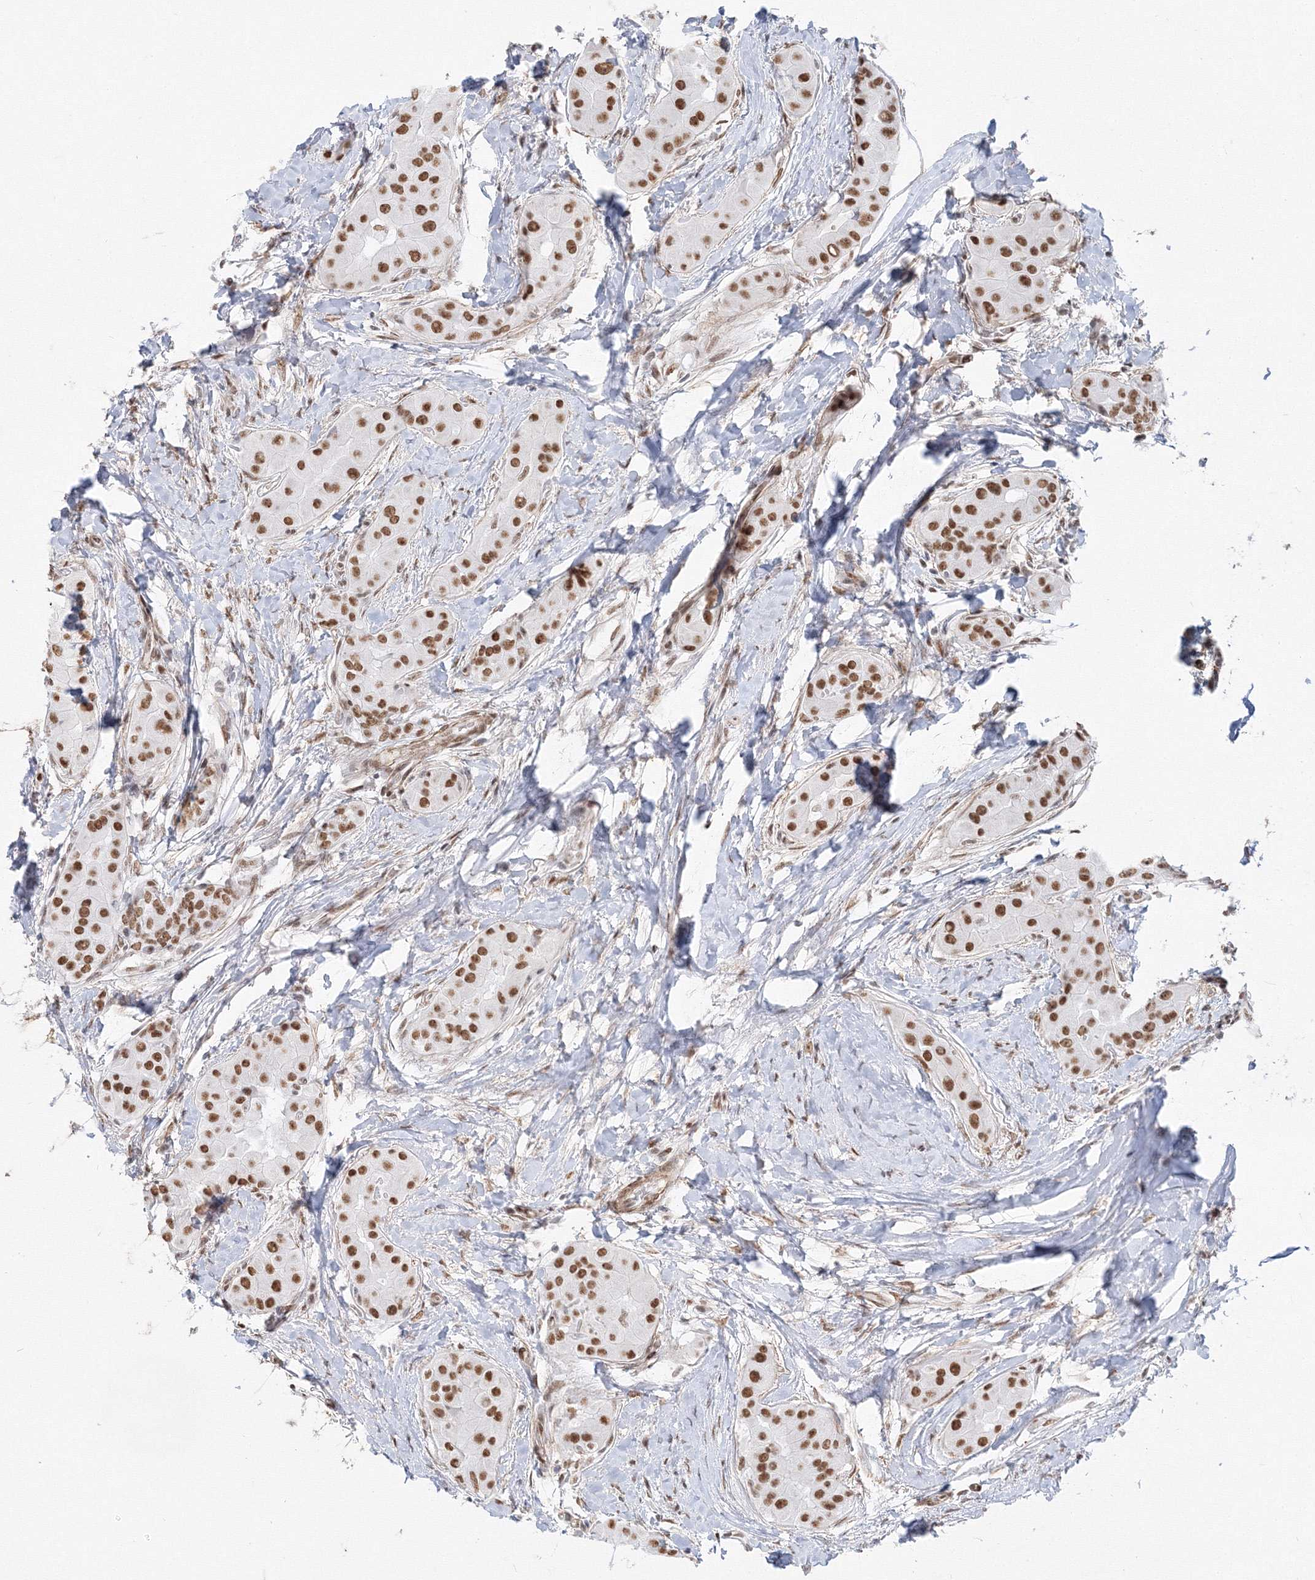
{"staining": {"intensity": "moderate", "quantity": ">75%", "location": "nuclear"}, "tissue": "thyroid cancer", "cell_type": "Tumor cells", "image_type": "cancer", "snomed": [{"axis": "morphology", "description": "Papillary adenocarcinoma, NOS"}, {"axis": "topography", "description": "Thyroid gland"}], "caption": "A histopathology image of thyroid papillary adenocarcinoma stained for a protein displays moderate nuclear brown staining in tumor cells. (Stains: DAB (3,3'-diaminobenzidine) in brown, nuclei in blue, Microscopy: brightfield microscopy at high magnification).", "gene": "ZNF638", "patient": {"sex": "male", "age": 33}}